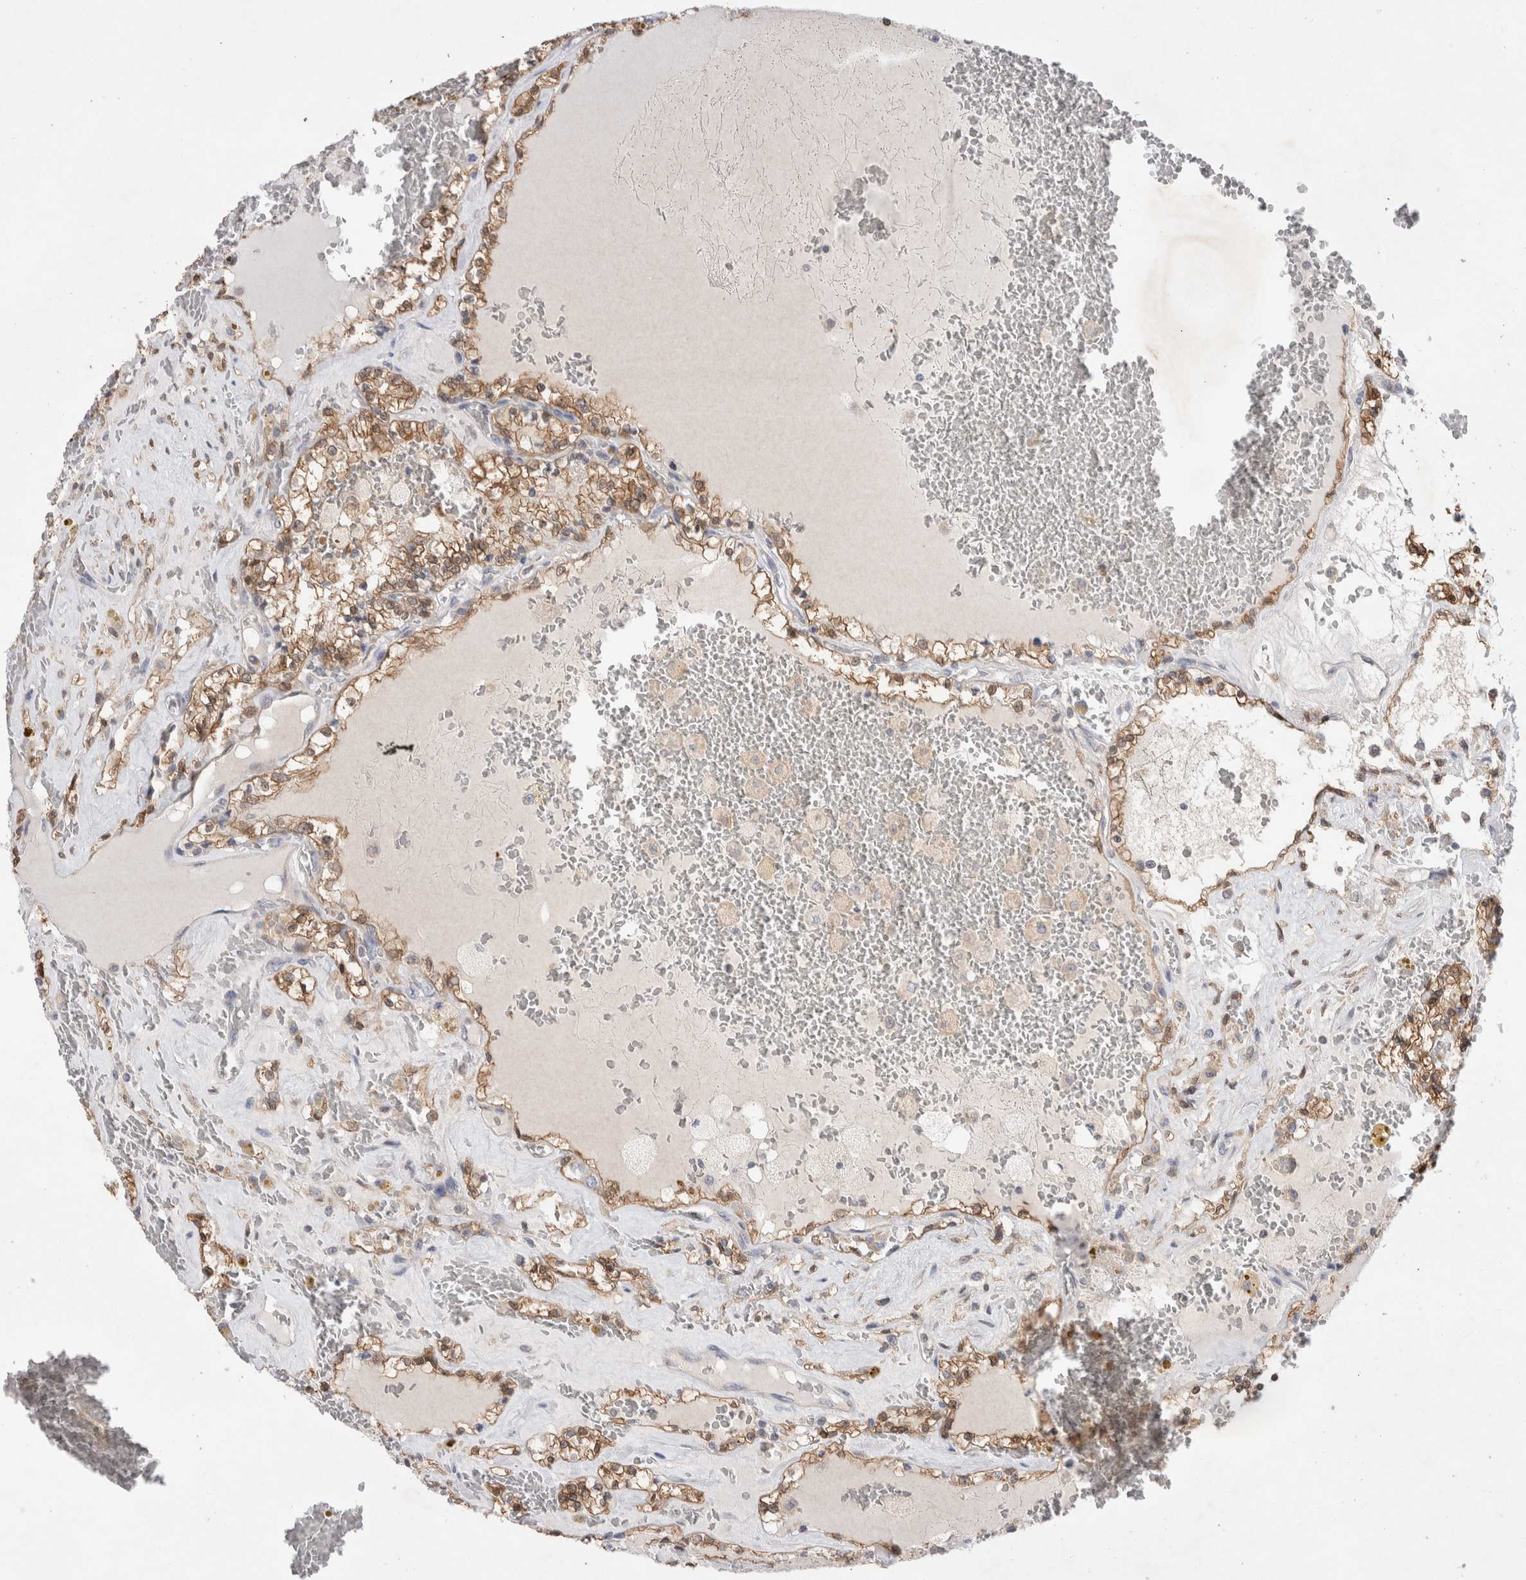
{"staining": {"intensity": "moderate", "quantity": ">75%", "location": "cytoplasmic/membranous"}, "tissue": "renal cancer", "cell_type": "Tumor cells", "image_type": "cancer", "snomed": [{"axis": "morphology", "description": "Adenocarcinoma, NOS"}, {"axis": "topography", "description": "Kidney"}], "caption": "Adenocarcinoma (renal) stained with DAB immunohistochemistry (IHC) demonstrates medium levels of moderate cytoplasmic/membranous expression in approximately >75% of tumor cells. (DAB (3,3'-diaminobenzidine) IHC with brightfield microscopy, high magnification).", "gene": "IFT74", "patient": {"sex": "female", "age": 56}}